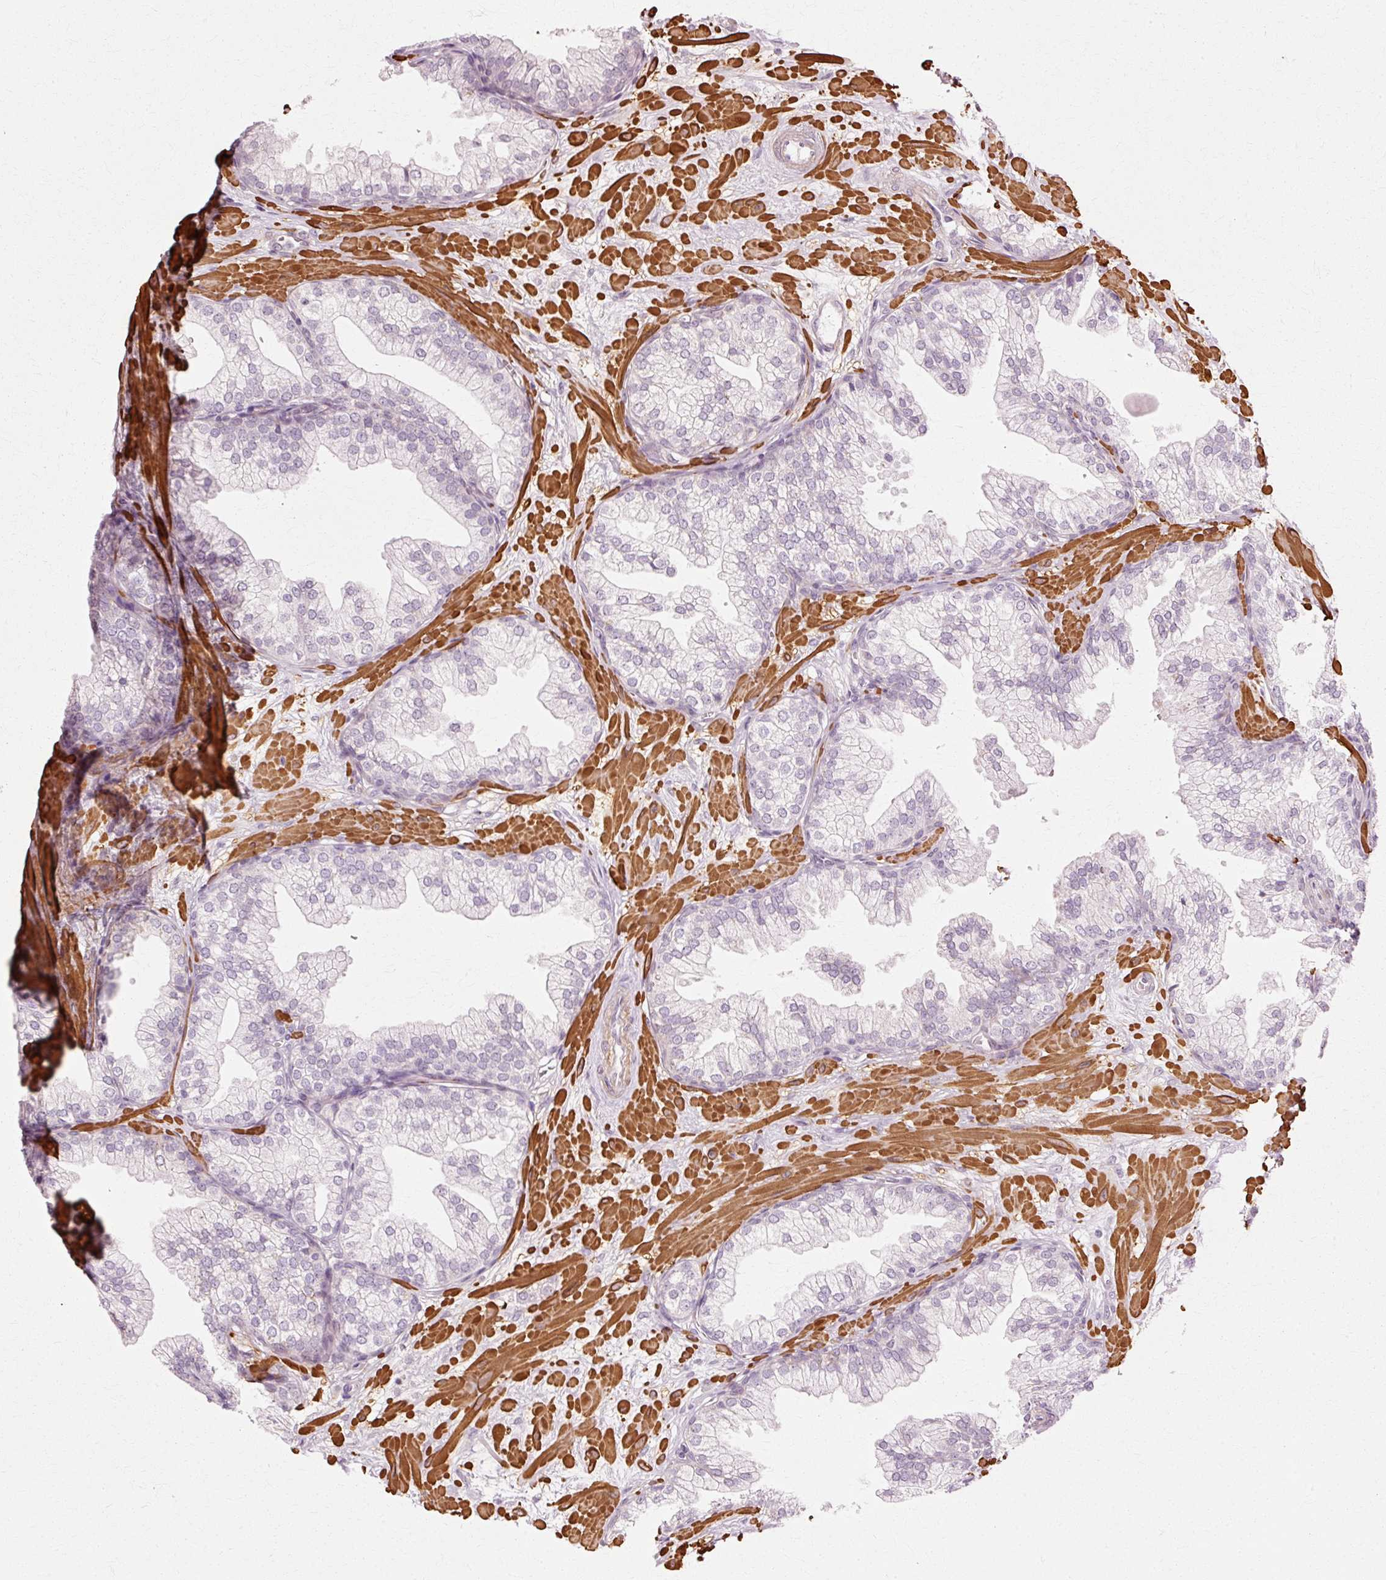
{"staining": {"intensity": "negative", "quantity": "none", "location": "none"}, "tissue": "prostate", "cell_type": "Glandular cells", "image_type": "normal", "snomed": [{"axis": "morphology", "description": "Normal tissue, NOS"}, {"axis": "topography", "description": "Prostate"}, {"axis": "topography", "description": "Peripheral nerve tissue"}], "caption": "Immunohistochemical staining of unremarkable prostate reveals no significant positivity in glandular cells.", "gene": "RANBP2", "patient": {"sex": "male", "age": 61}}